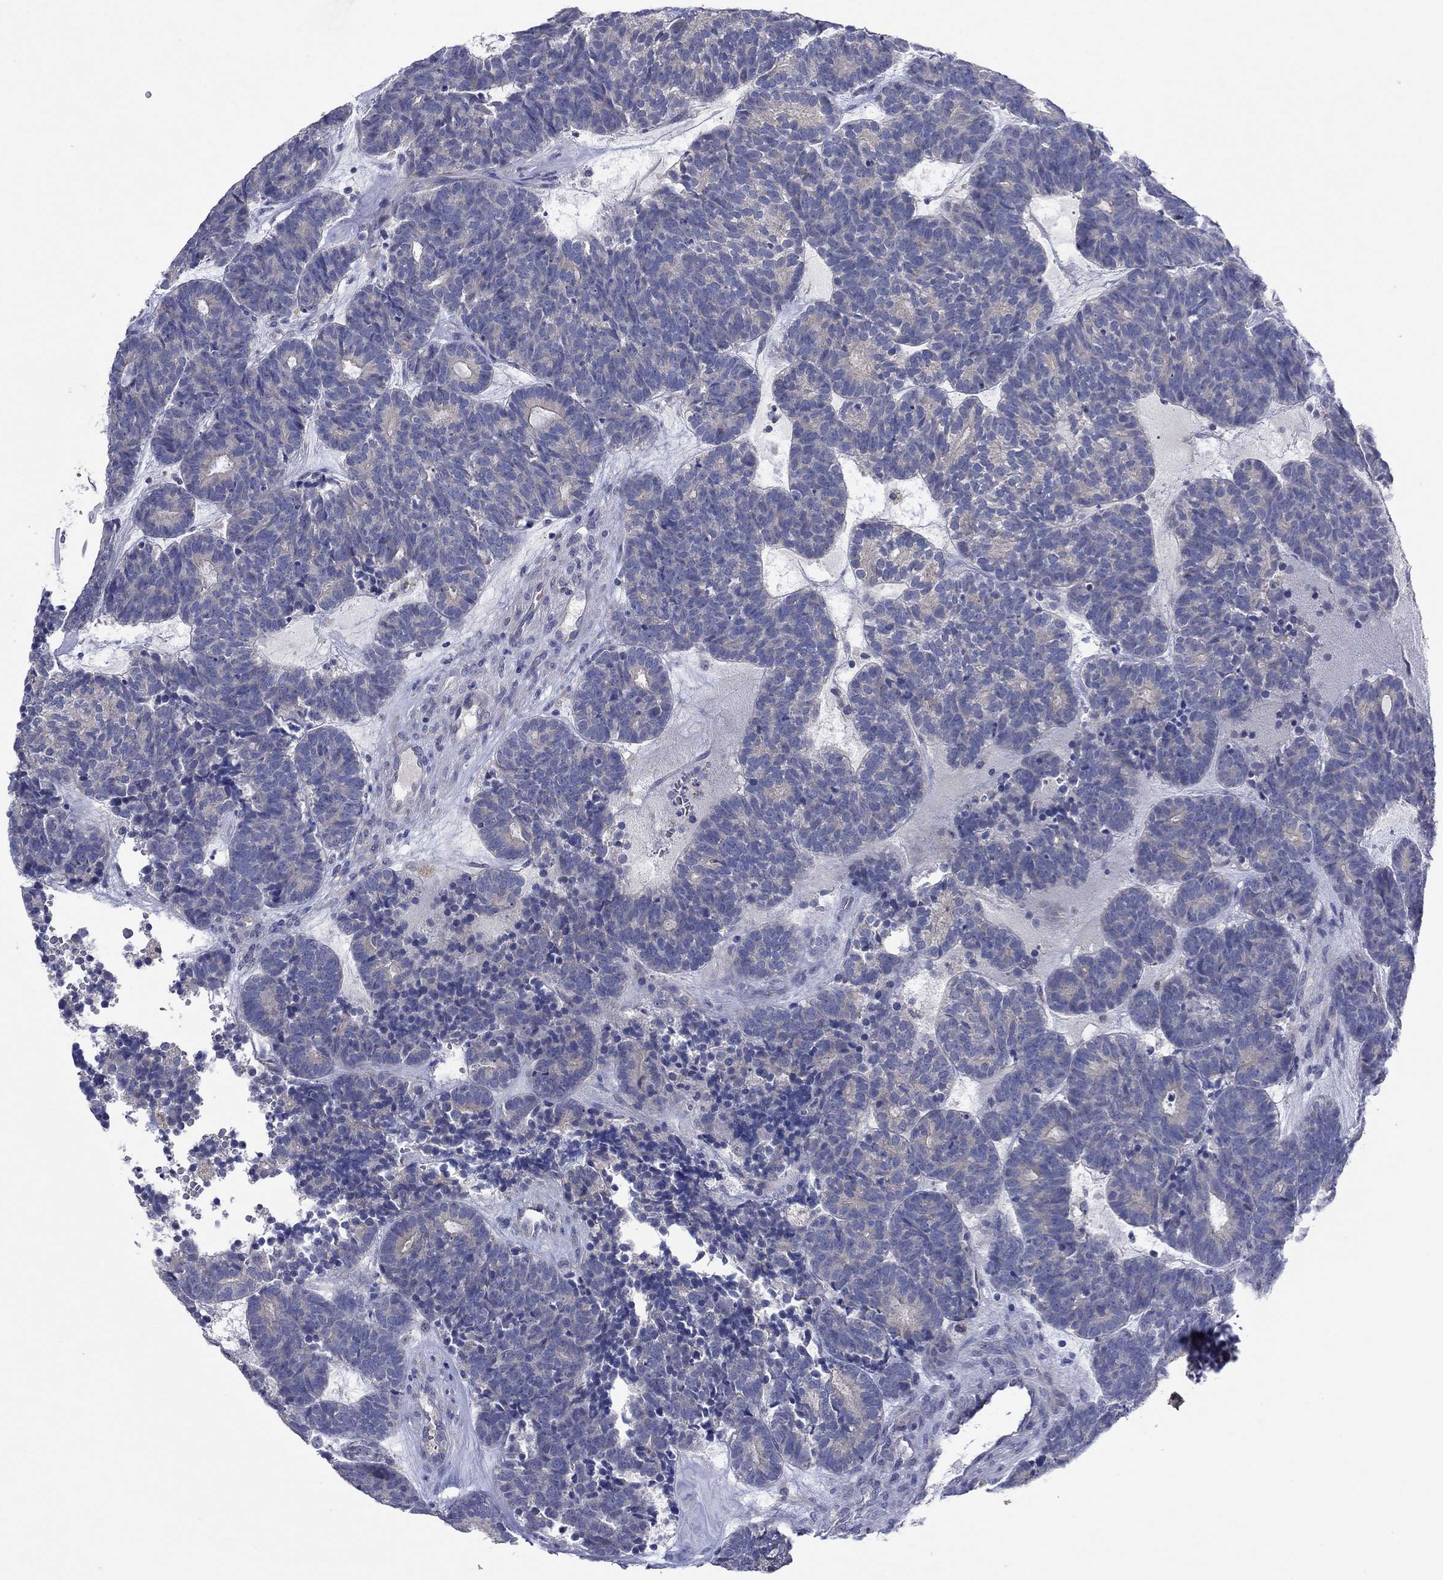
{"staining": {"intensity": "negative", "quantity": "none", "location": "none"}, "tissue": "head and neck cancer", "cell_type": "Tumor cells", "image_type": "cancer", "snomed": [{"axis": "morphology", "description": "Adenocarcinoma, NOS"}, {"axis": "topography", "description": "Head-Neck"}], "caption": "A photomicrograph of human head and neck cancer (adenocarcinoma) is negative for staining in tumor cells. (Stains: DAB immunohistochemistry with hematoxylin counter stain, Microscopy: brightfield microscopy at high magnification).", "gene": "PLCL2", "patient": {"sex": "female", "age": 81}}